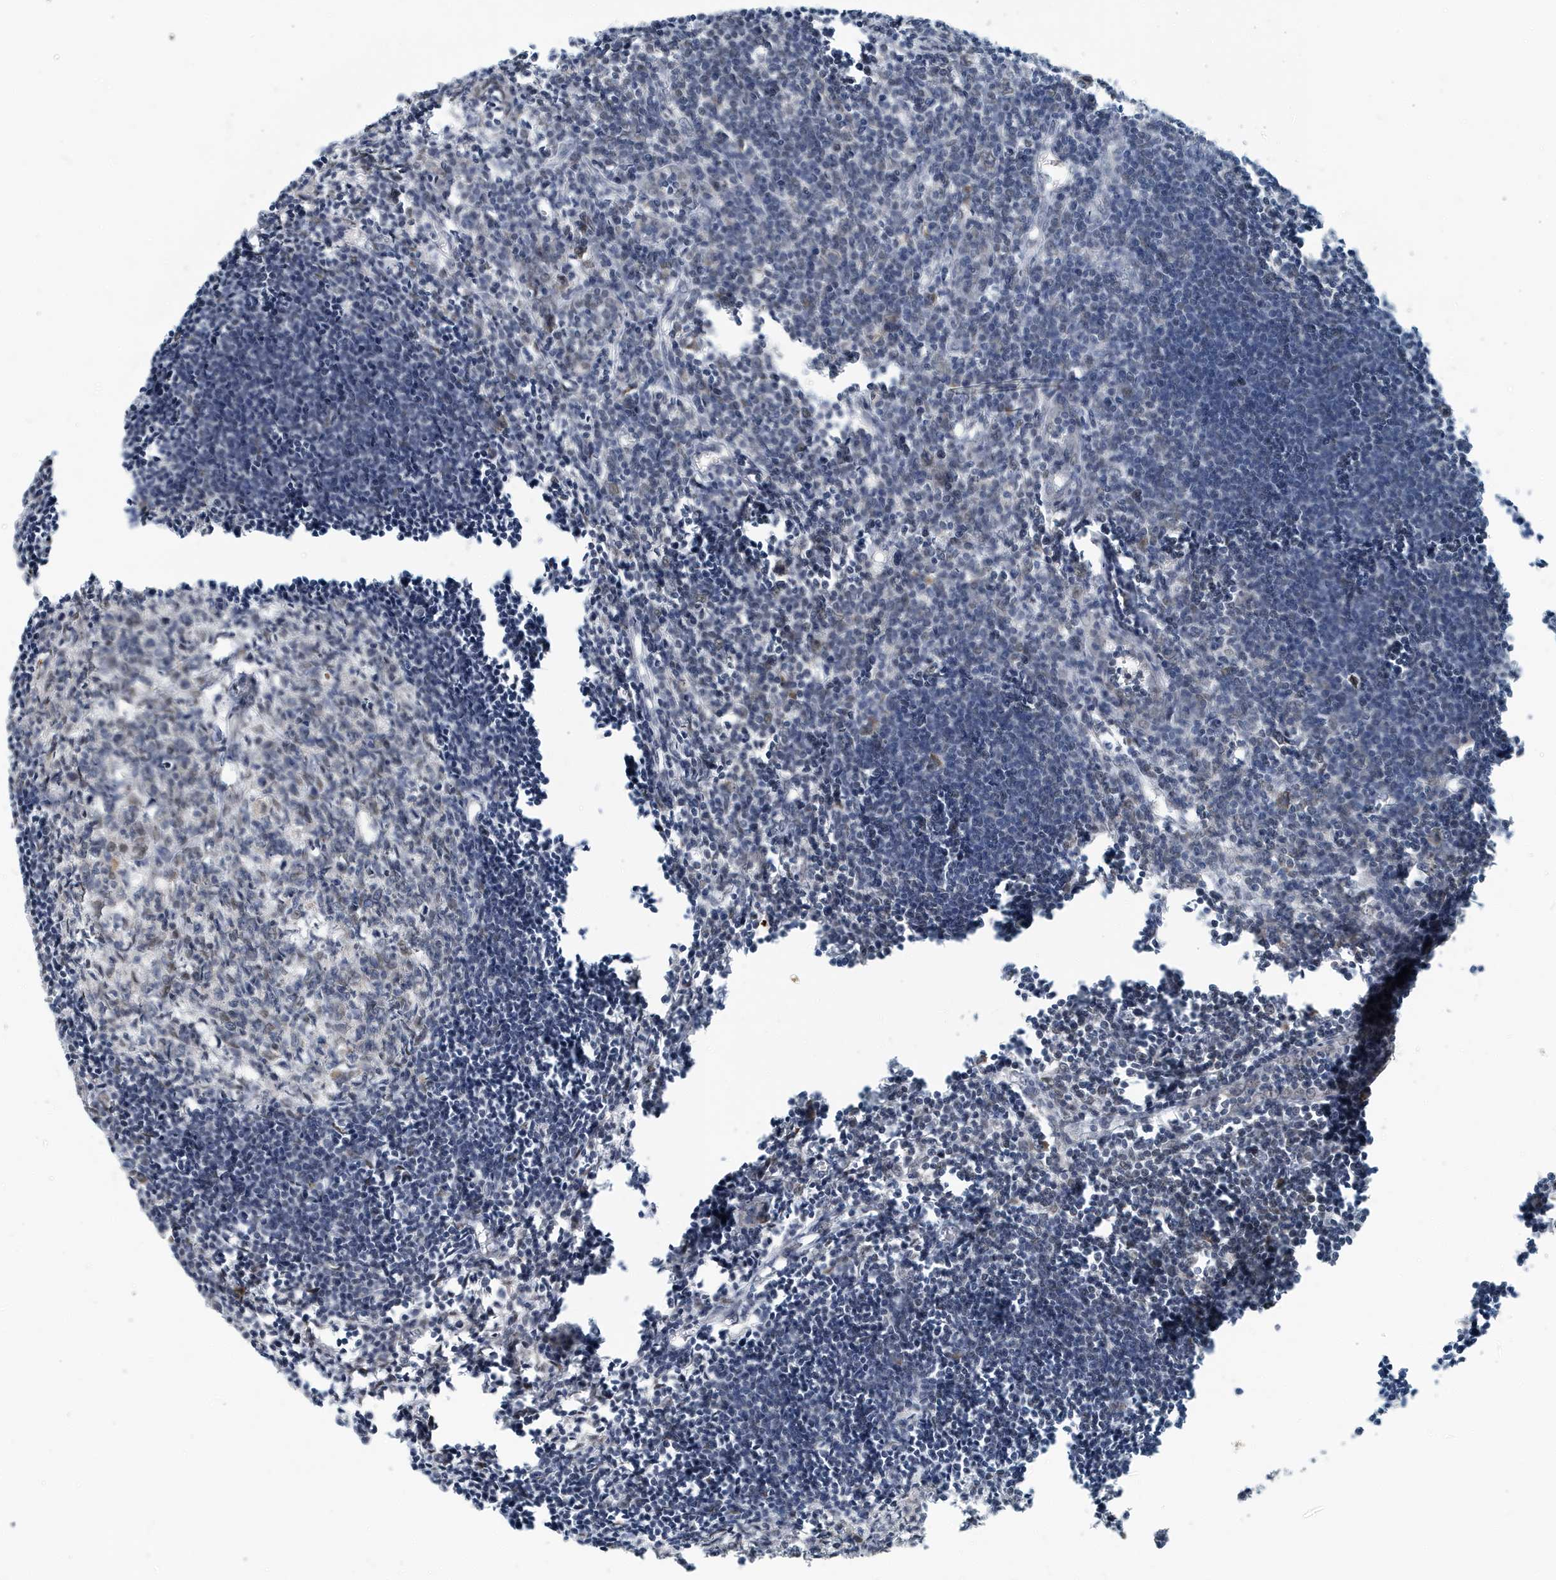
{"staining": {"intensity": "weak", "quantity": "<25%", "location": "nuclear"}, "tissue": "lymph node", "cell_type": "Germinal center cells", "image_type": "normal", "snomed": [{"axis": "morphology", "description": "Normal tissue, NOS"}, {"axis": "morphology", "description": "Malignant melanoma, Metastatic site"}, {"axis": "topography", "description": "Lymph node"}], "caption": "There is no significant expression in germinal center cells of lymph node. Nuclei are stained in blue.", "gene": "KIF15", "patient": {"sex": "male", "age": 41}}